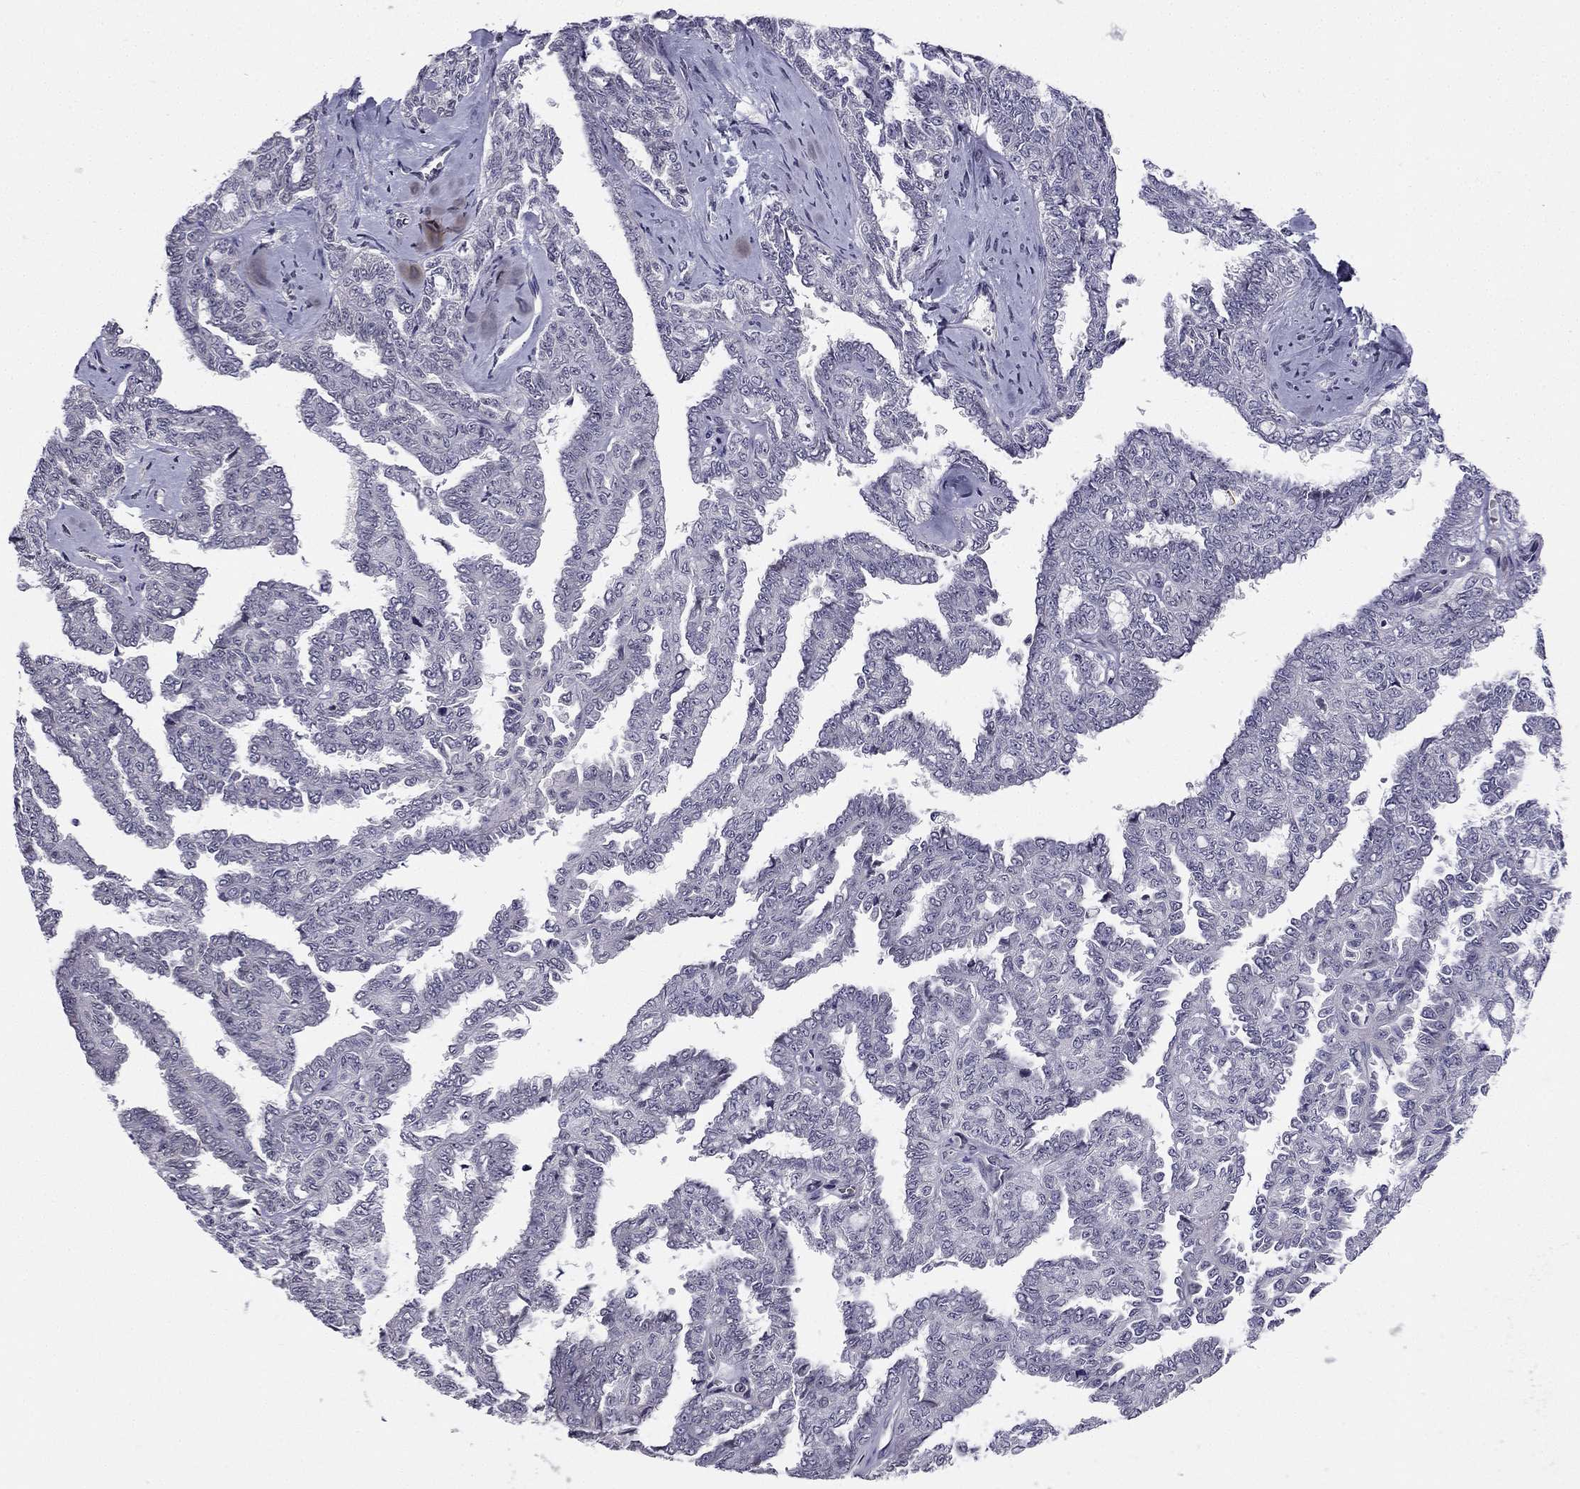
{"staining": {"intensity": "negative", "quantity": "none", "location": "none"}, "tissue": "ovarian cancer", "cell_type": "Tumor cells", "image_type": "cancer", "snomed": [{"axis": "morphology", "description": "Cystadenocarcinoma, serous, NOS"}, {"axis": "topography", "description": "Ovary"}], "caption": "Tumor cells show no significant protein expression in ovarian serous cystadenocarcinoma.", "gene": "CHST8", "patient": {"sex": "female", "age": 71}}